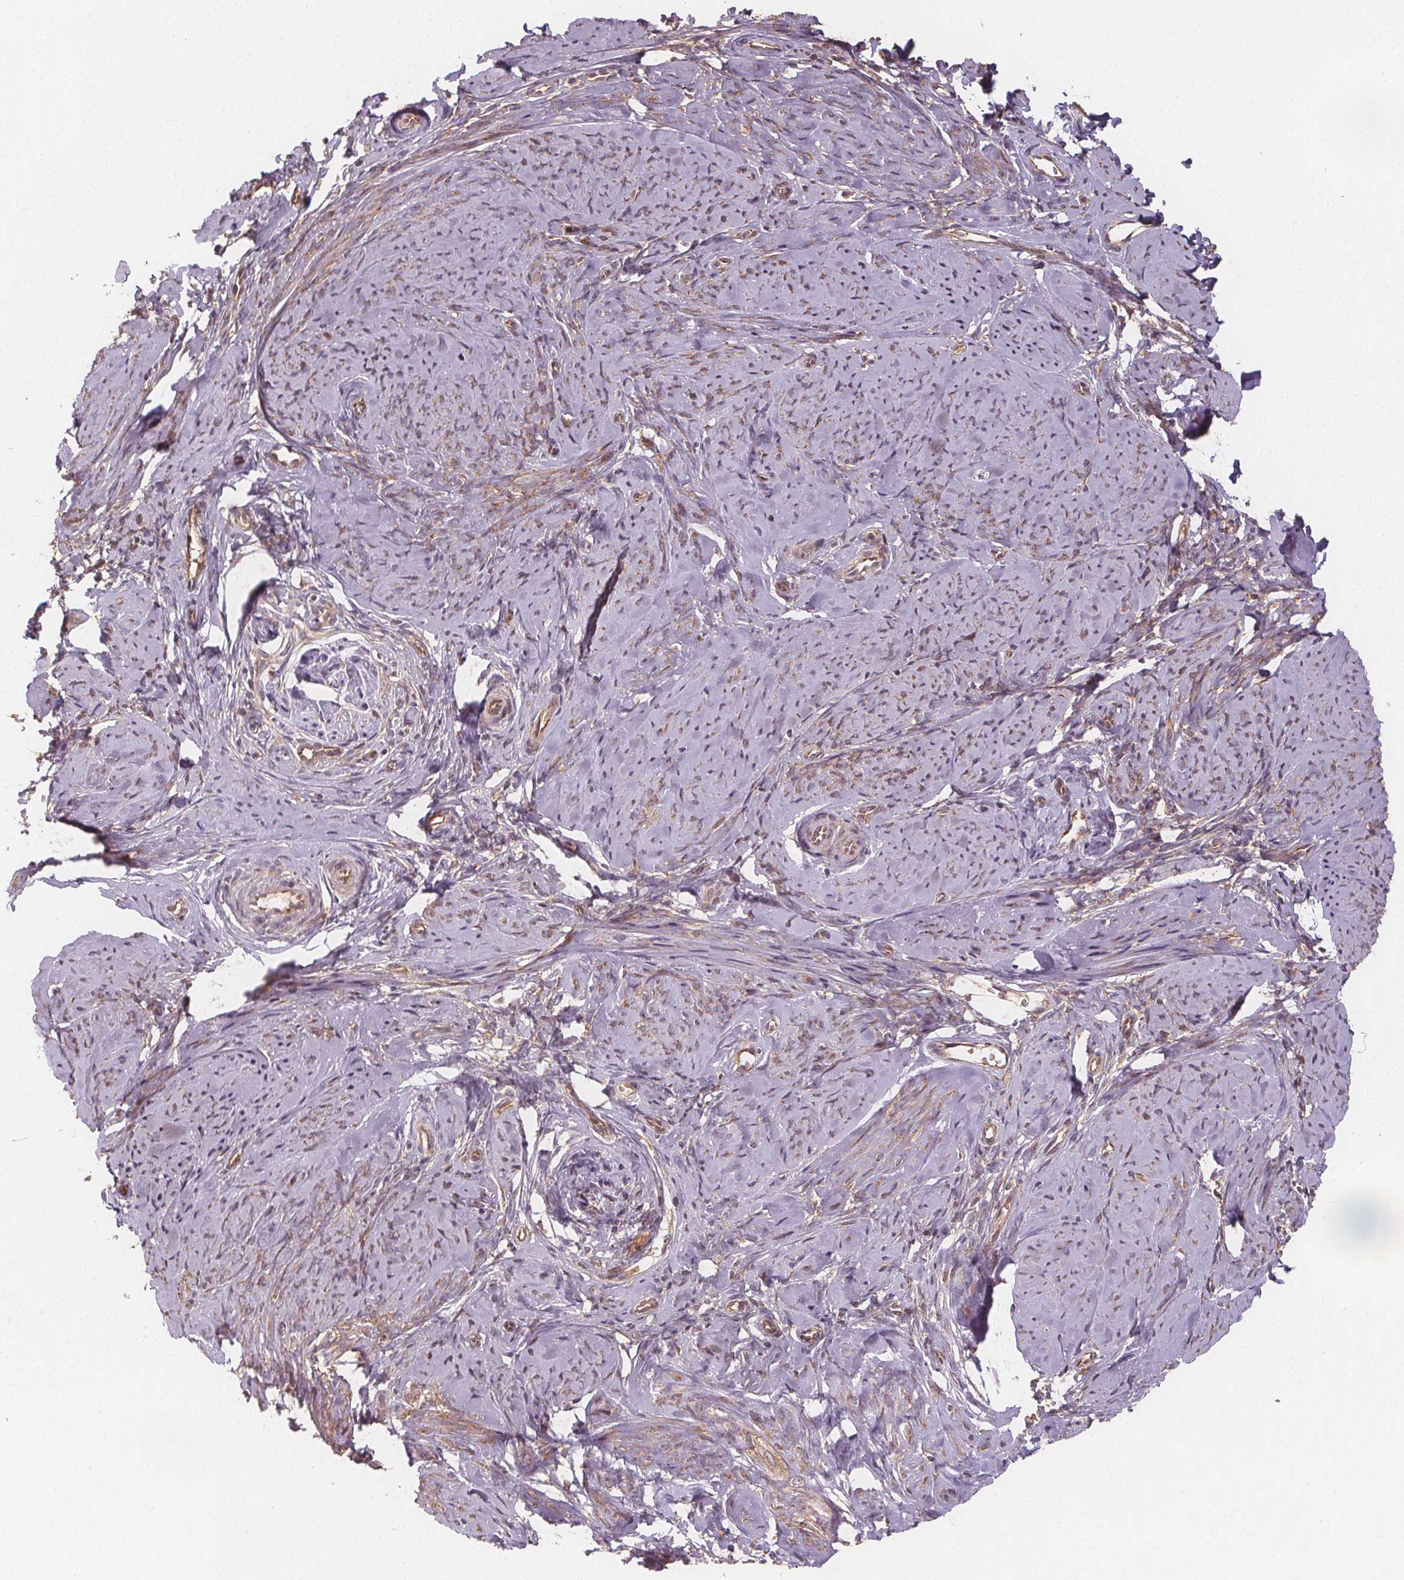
{"staining": {"intensity": "weak", "quantity": "25%-75%", "location": "cytoplasmic/membranous"}, "tissue": "smooth muscle", "cell_type": "Smooth muscle cells", "image_type": "normal", "snomed": [{"axis": "morphology", "description": "Normal tissue, NOS"}, {"axis": "topography", "description": "Smooth muscle"}], "caption": "This image reveals immunohistochemistry (IHC) staining of normal smooth muscle, with low weak cytoplasmic/membranous positivity in about 25%-75% of smooth muscle cells.", "gene": "EIF3D", "patient": {"sex": "female", "age": 48}}